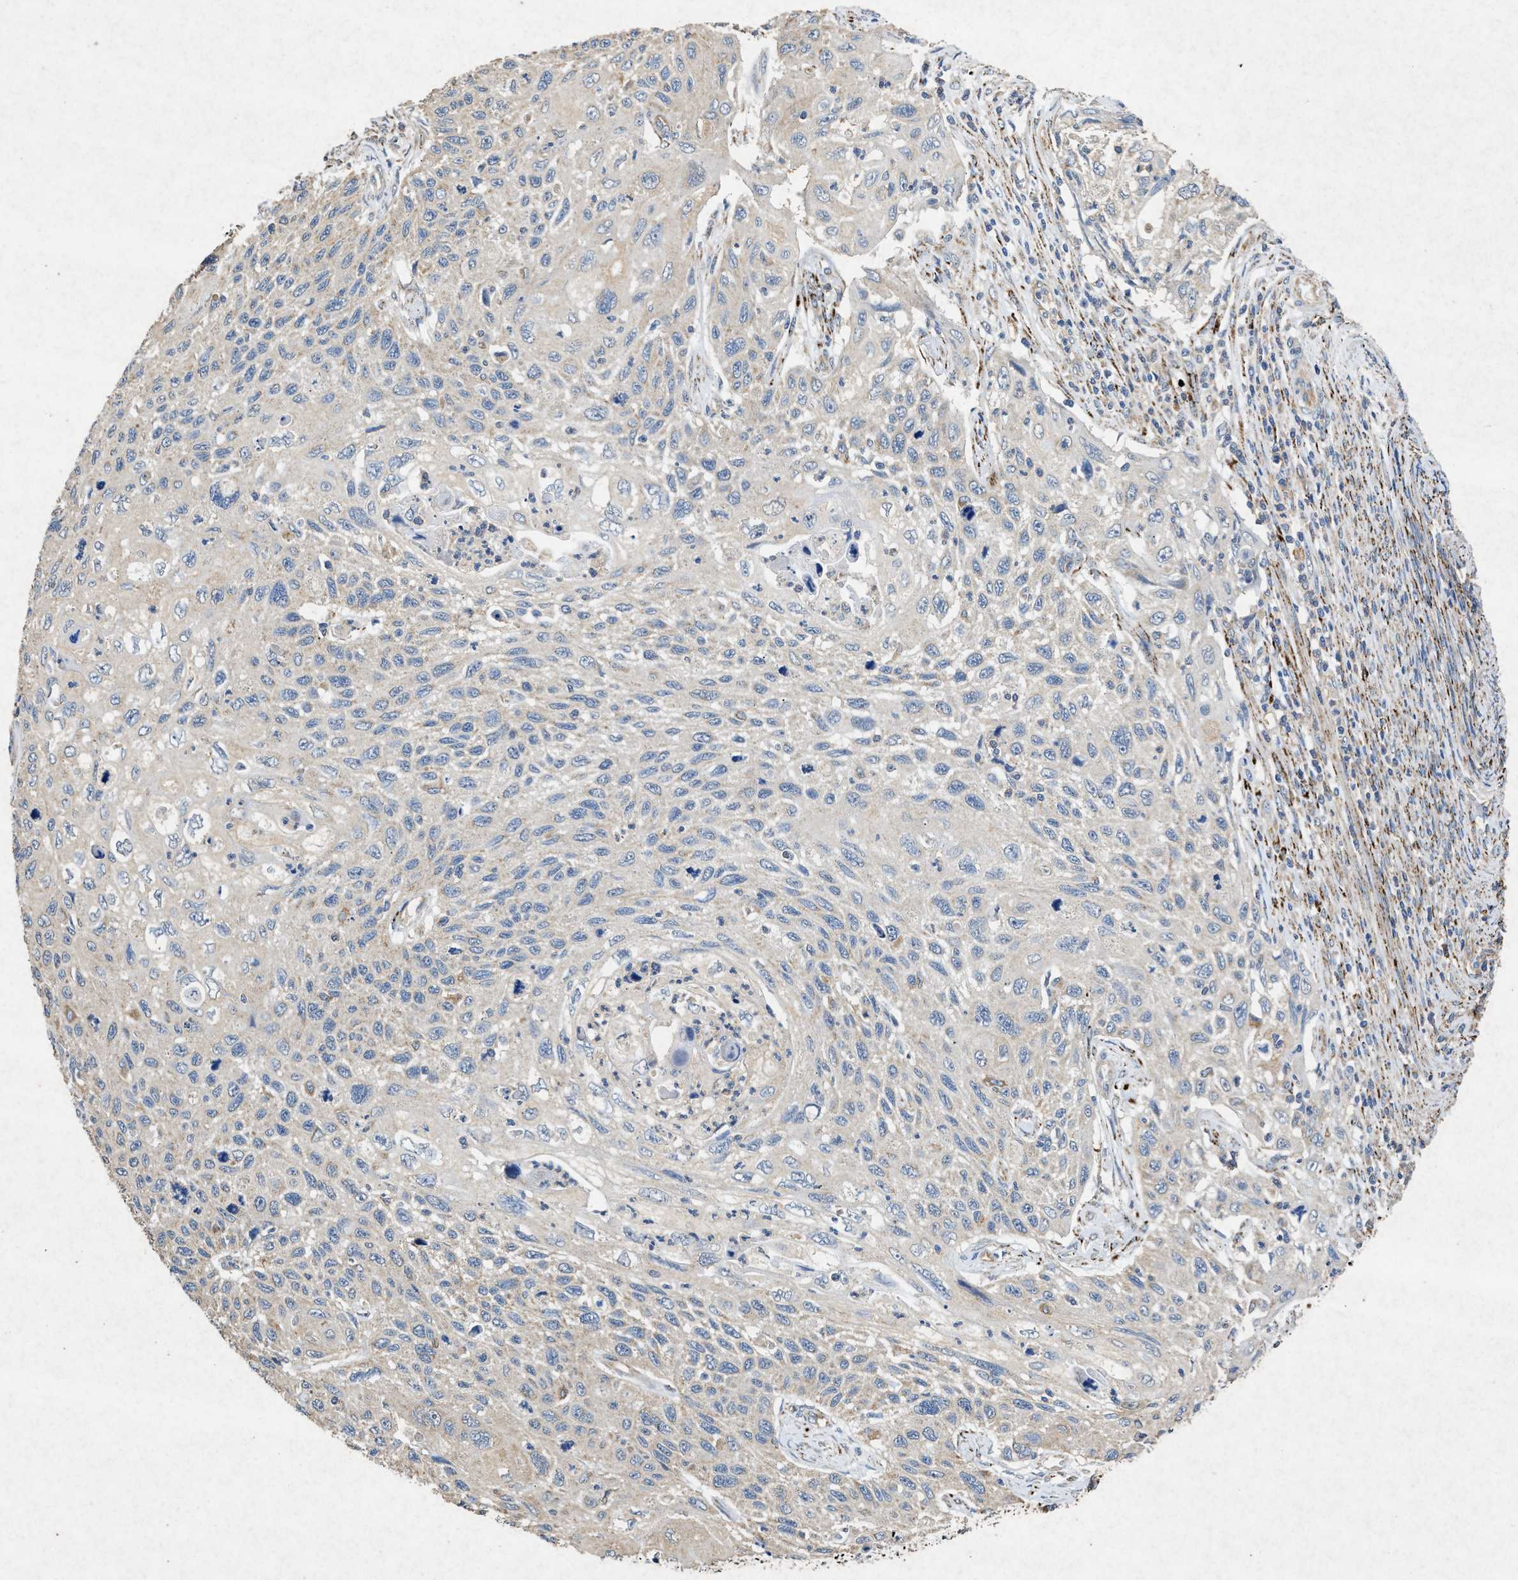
{"staining": {"intensity": "negative", "quantity": "none", "location": "none"}, "tissue": "cervical cancer", "cell_type": "Tumor cells", "image_type": "cancer", "snomed": [{"axis": "morphology", "description": "Squamous cell carcinoma, NOS"}, {"axis": "topography", "description": "Cervix"}], "caption": "A micrograph of human squamous cell carcinoma (cervical) is negative for staining in tumor cells.", "gene": "CDK15", "patient": {"sex": "female", "age": 70}}